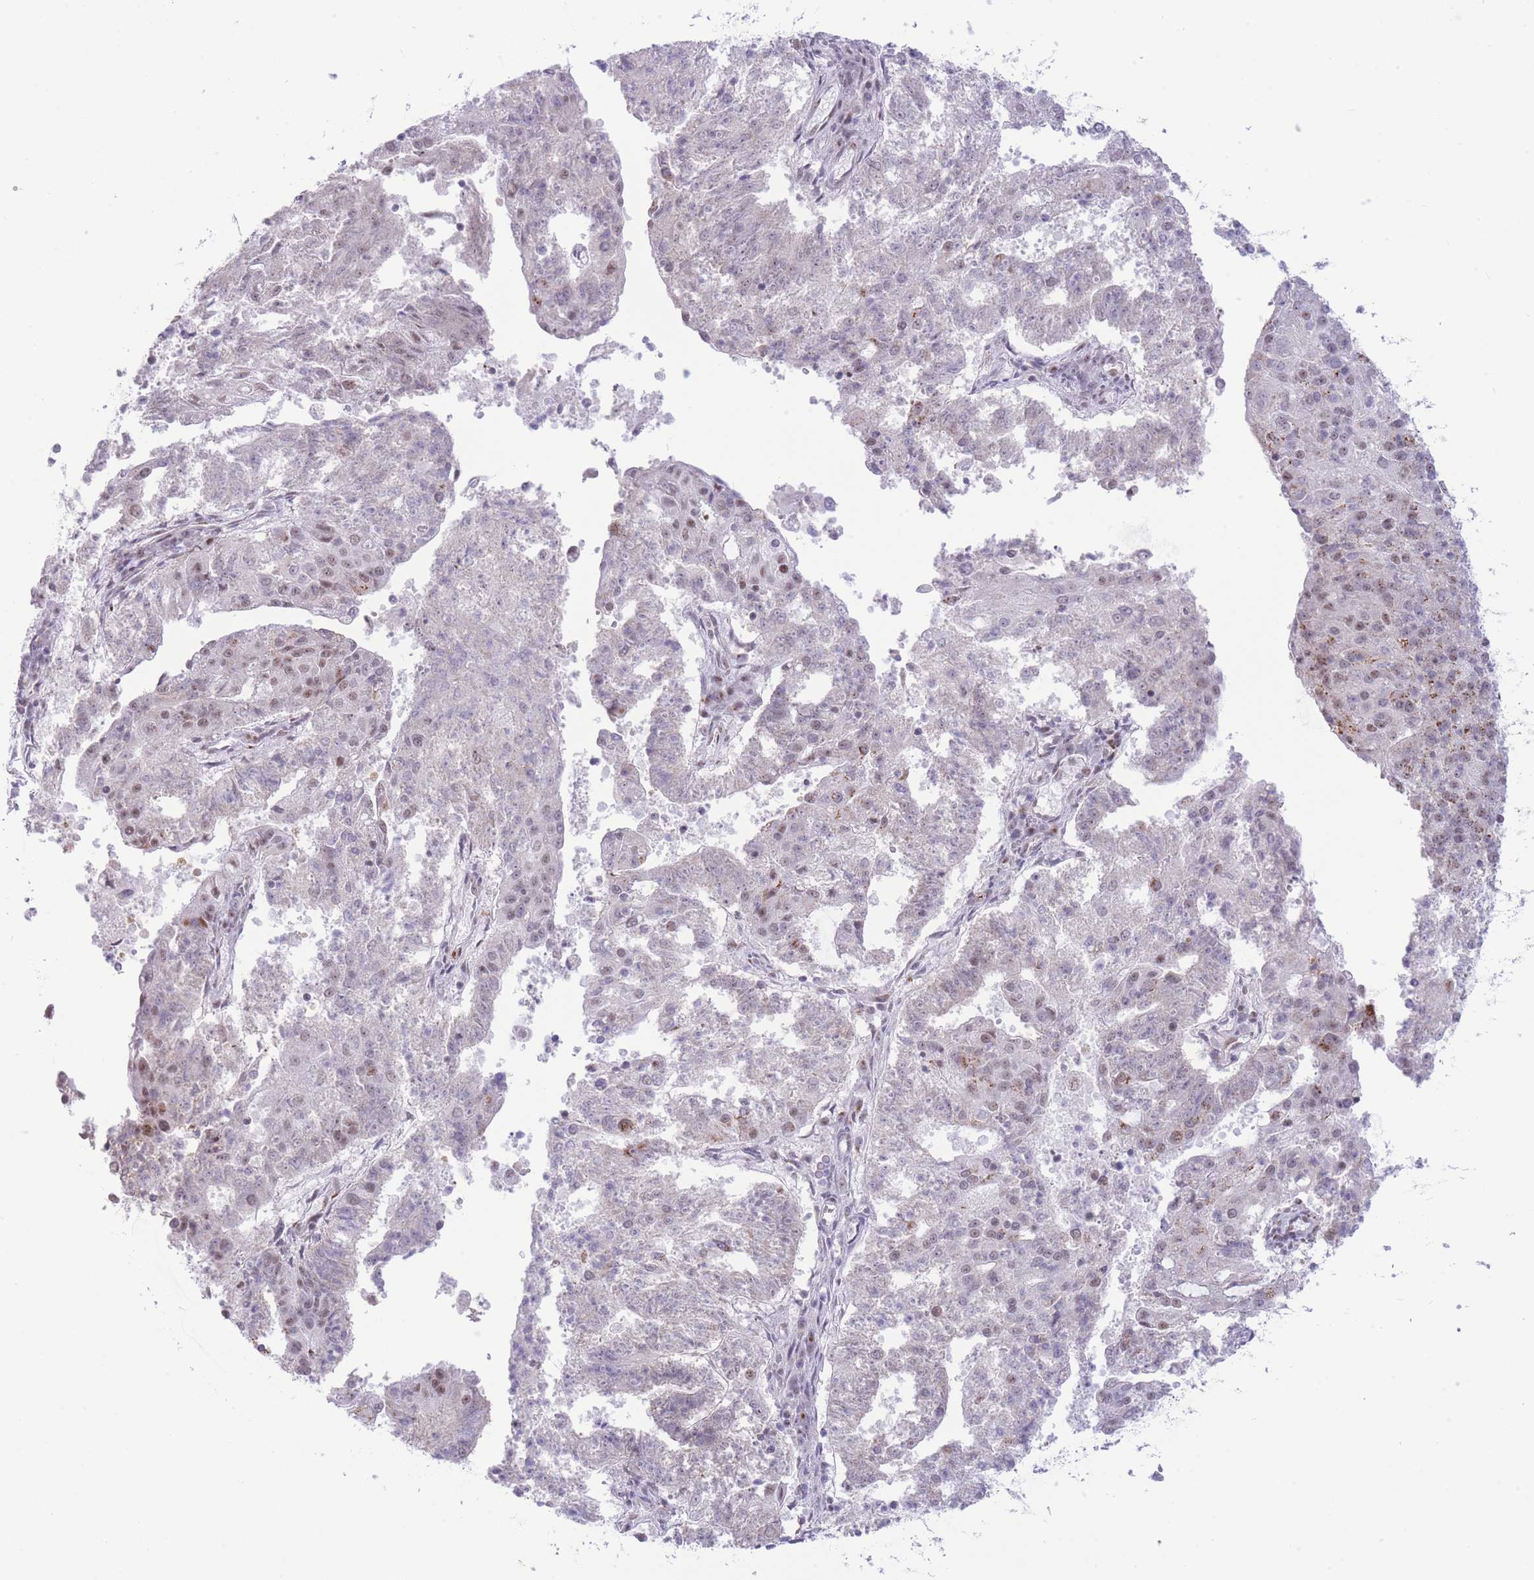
{"staining": {"intensity": "moderate", "quantity": "<25%", "location": "nuclear"}, "tissue": "endometrial cancer", "cell_type": "Tumor cells", "image_type": "cancer", "snomed": [{"axis": "morphology", "description": "Adenocarcinoma, NOS"}, {"axis": "topography", "description": "Endometrium"}], "caption": "Protein expression analysis of human endometrial cancer (adenocarcinoma) reveals moderate nuclear expression in approximately <25% of tumor cells.", "gene": "INO80C", "patient": {"sex": "female", "age": 82}}